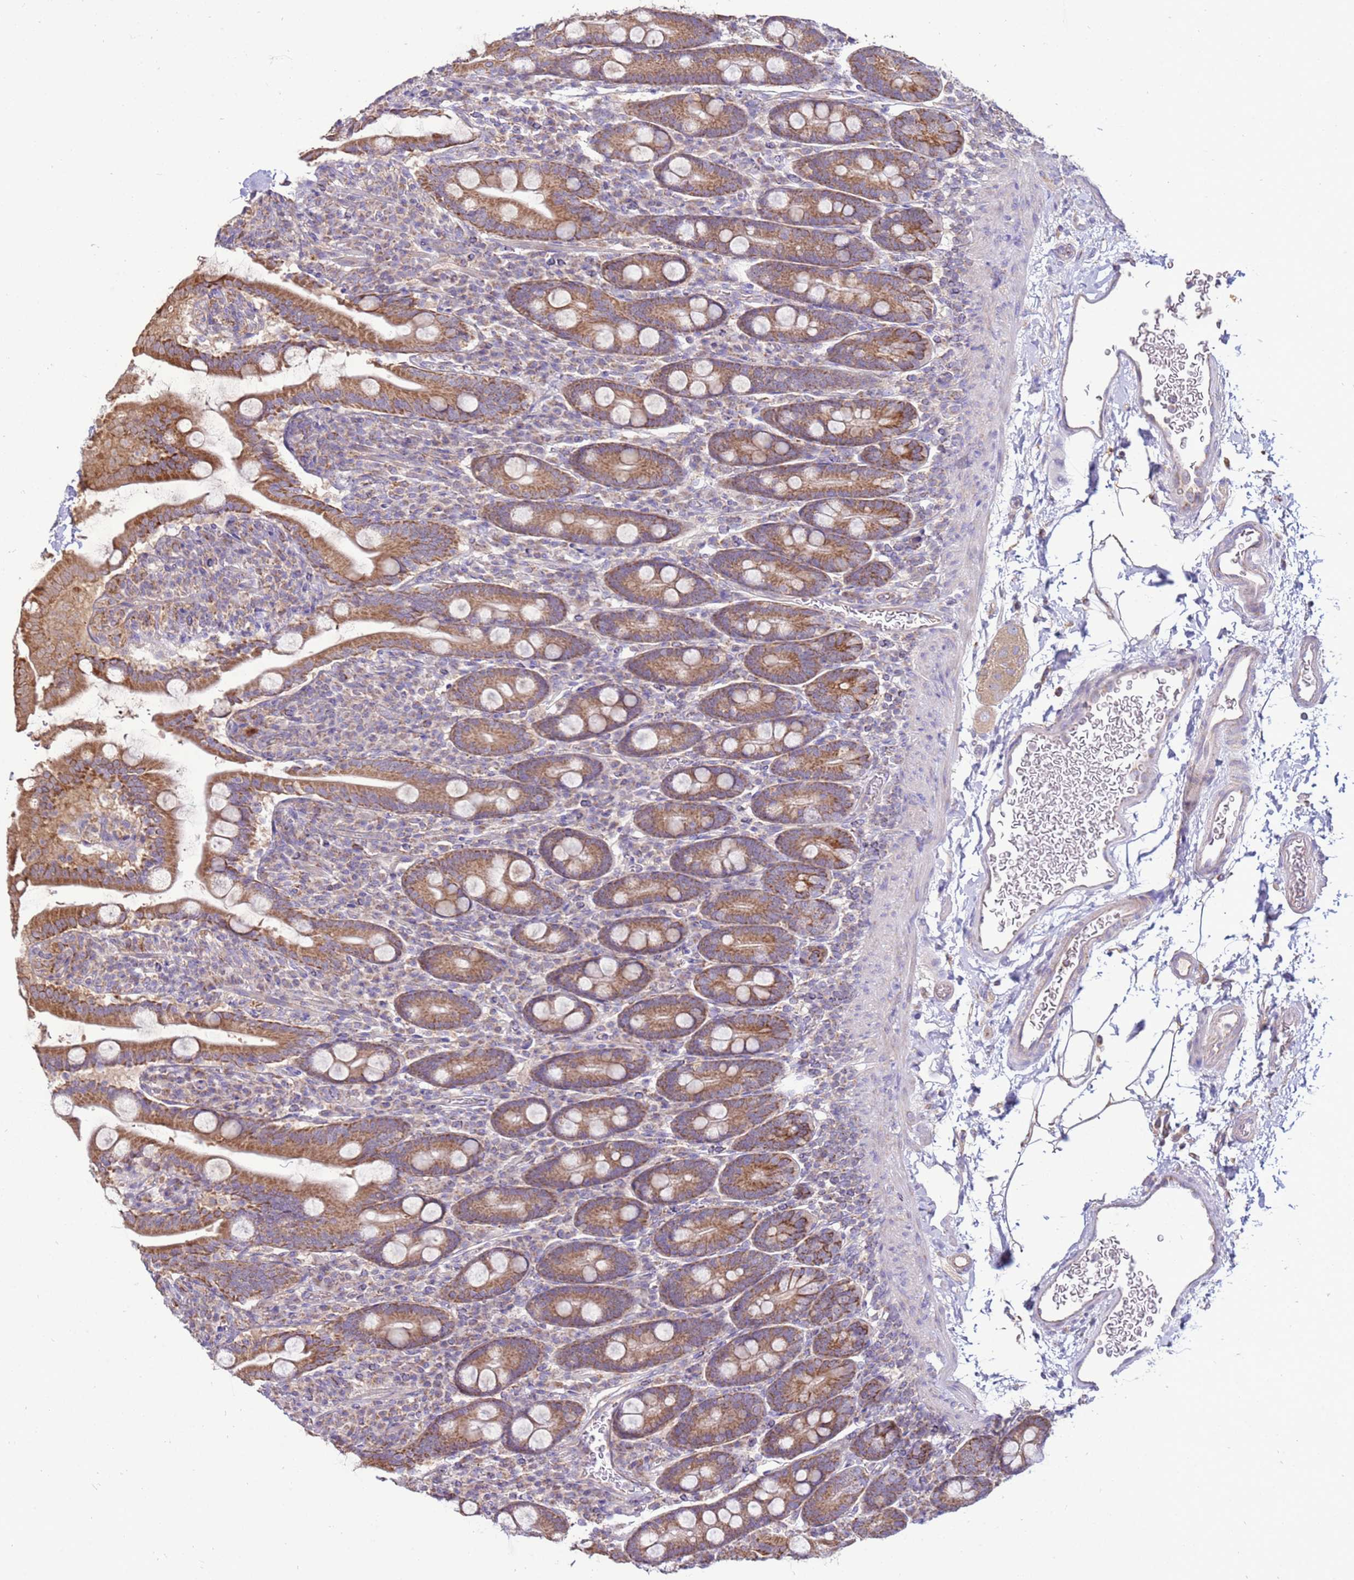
{"staining": {"intensity": "strong", "quantity": ">75%", "location": "cytoplasmic/membranous"}, "tissue": "duodenum", "cell_type": "Glandular cells", "image_type": "normal", "snomed": [{"axis": "morphology", "description": "Normal tissue, NOS"}, {"axis": "topography", "description": "Duodenum"}], "caption": "This is an image of immunohistochemistry staining of normal duodenum, which shows strong expression in the cytoplasmic/membranous of glandular cells.", "gene": "TRAPPC4", "patient": {"sex": "male", "age": 35}}